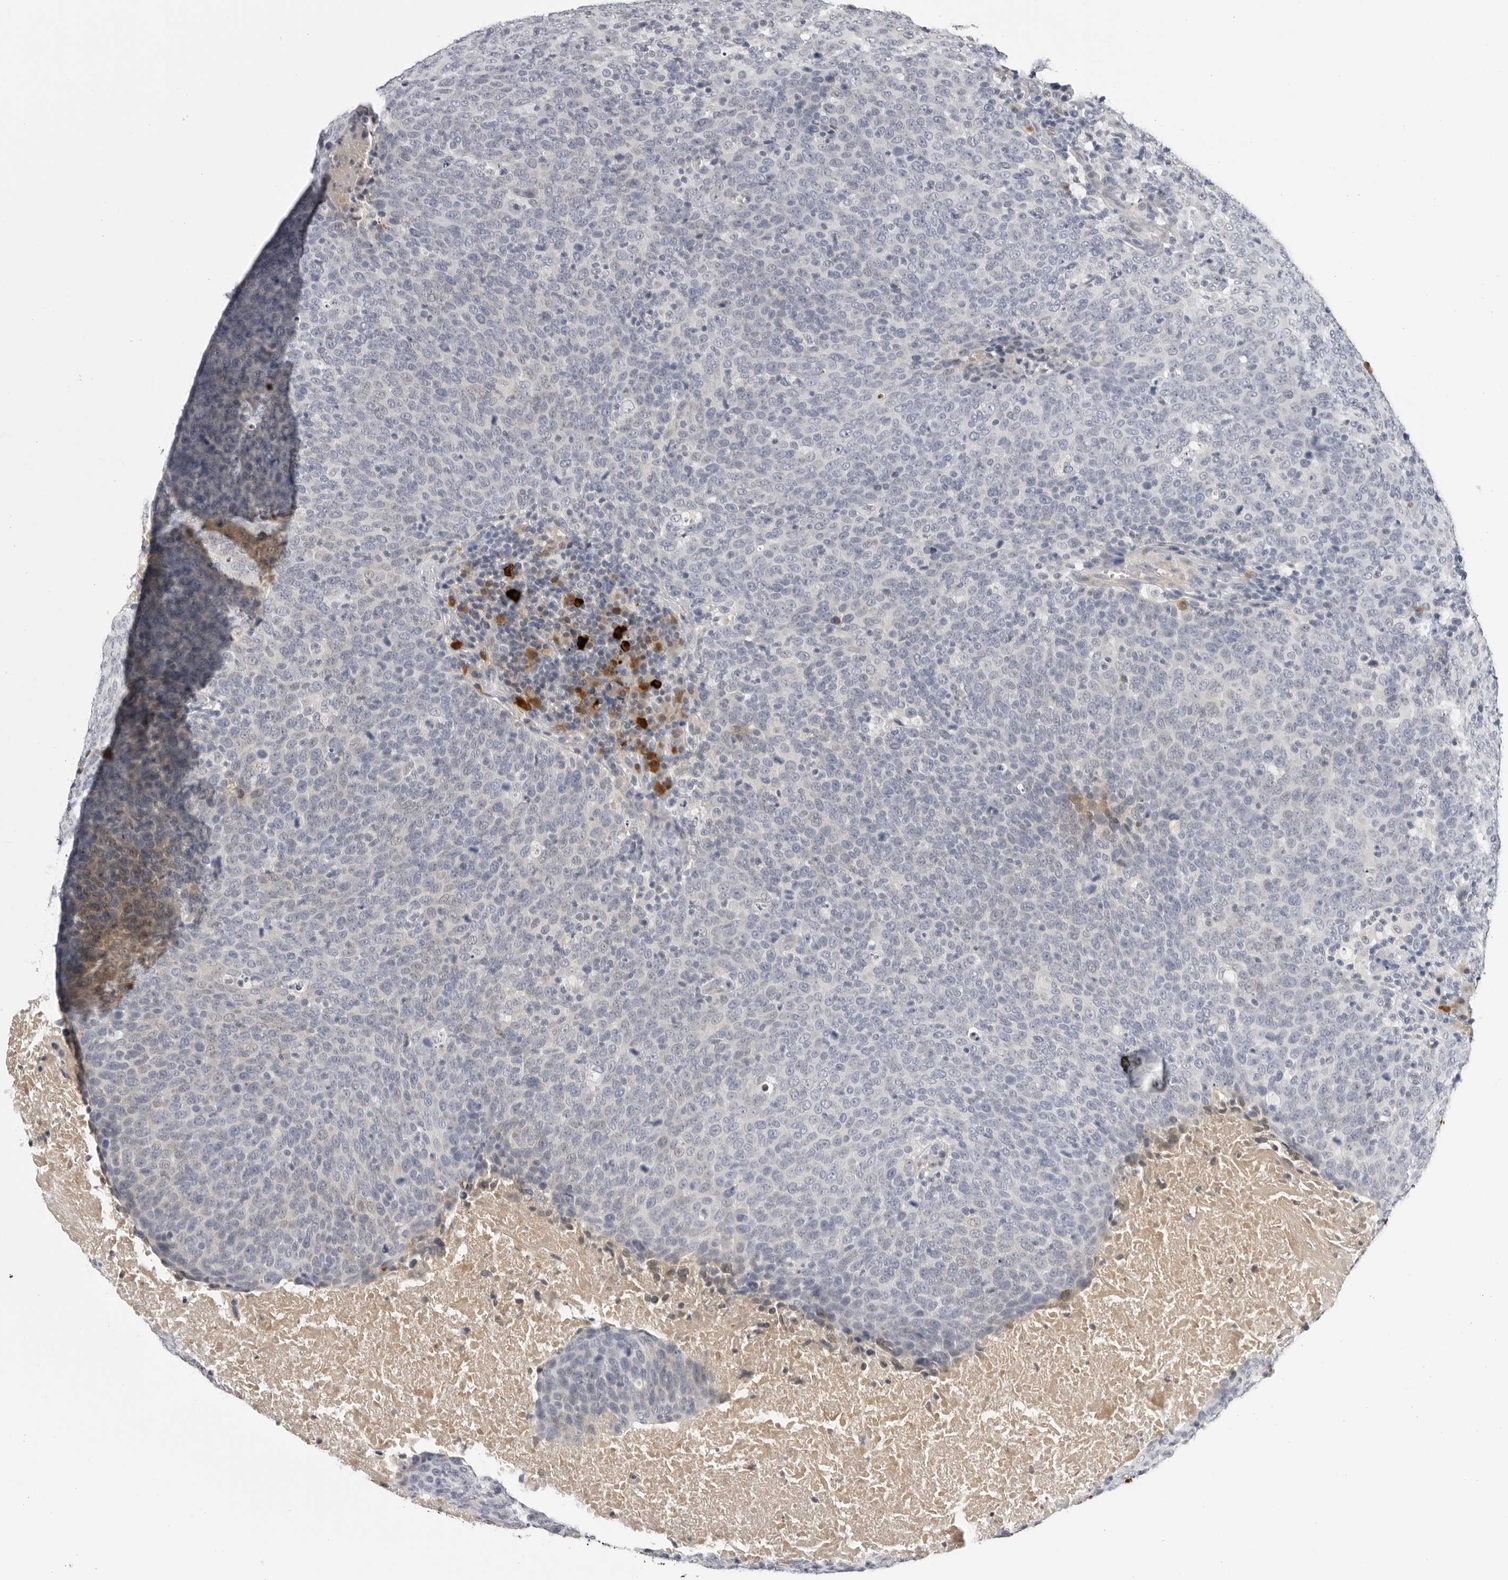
{"staining": {"intensity": "negative", "quantity": "none", "location": "none"}, "tissue": "head and neck cancer", "cell_type": "Tumor cells", "image_type": "cancer", "snomed": [{"axis": "morphology", "description": "Squamous cell carcinoma, NOS"}, {"axis": "morphology", "description": "Squamous cell carcinoma, metastatic, NOS"}, {"axis": "topography", "description": "Lymph node"}, {"axis": "topography", "description": "Head-Neck"}], "caption": "This is a micrograph of immunohistochemistry (IHC) staining of head and neck cancer (squamous cell carcinoma), which shows no expression in tumor cells. Brightfield microscopy of immunohistochemistry stained with DAB (3,3'-diaminobenzidine) (brown) and hematoxylin (blue), captured at high magnification.", "gene": "ZNF502", "patient": {"sex": "male", "age": 62}}